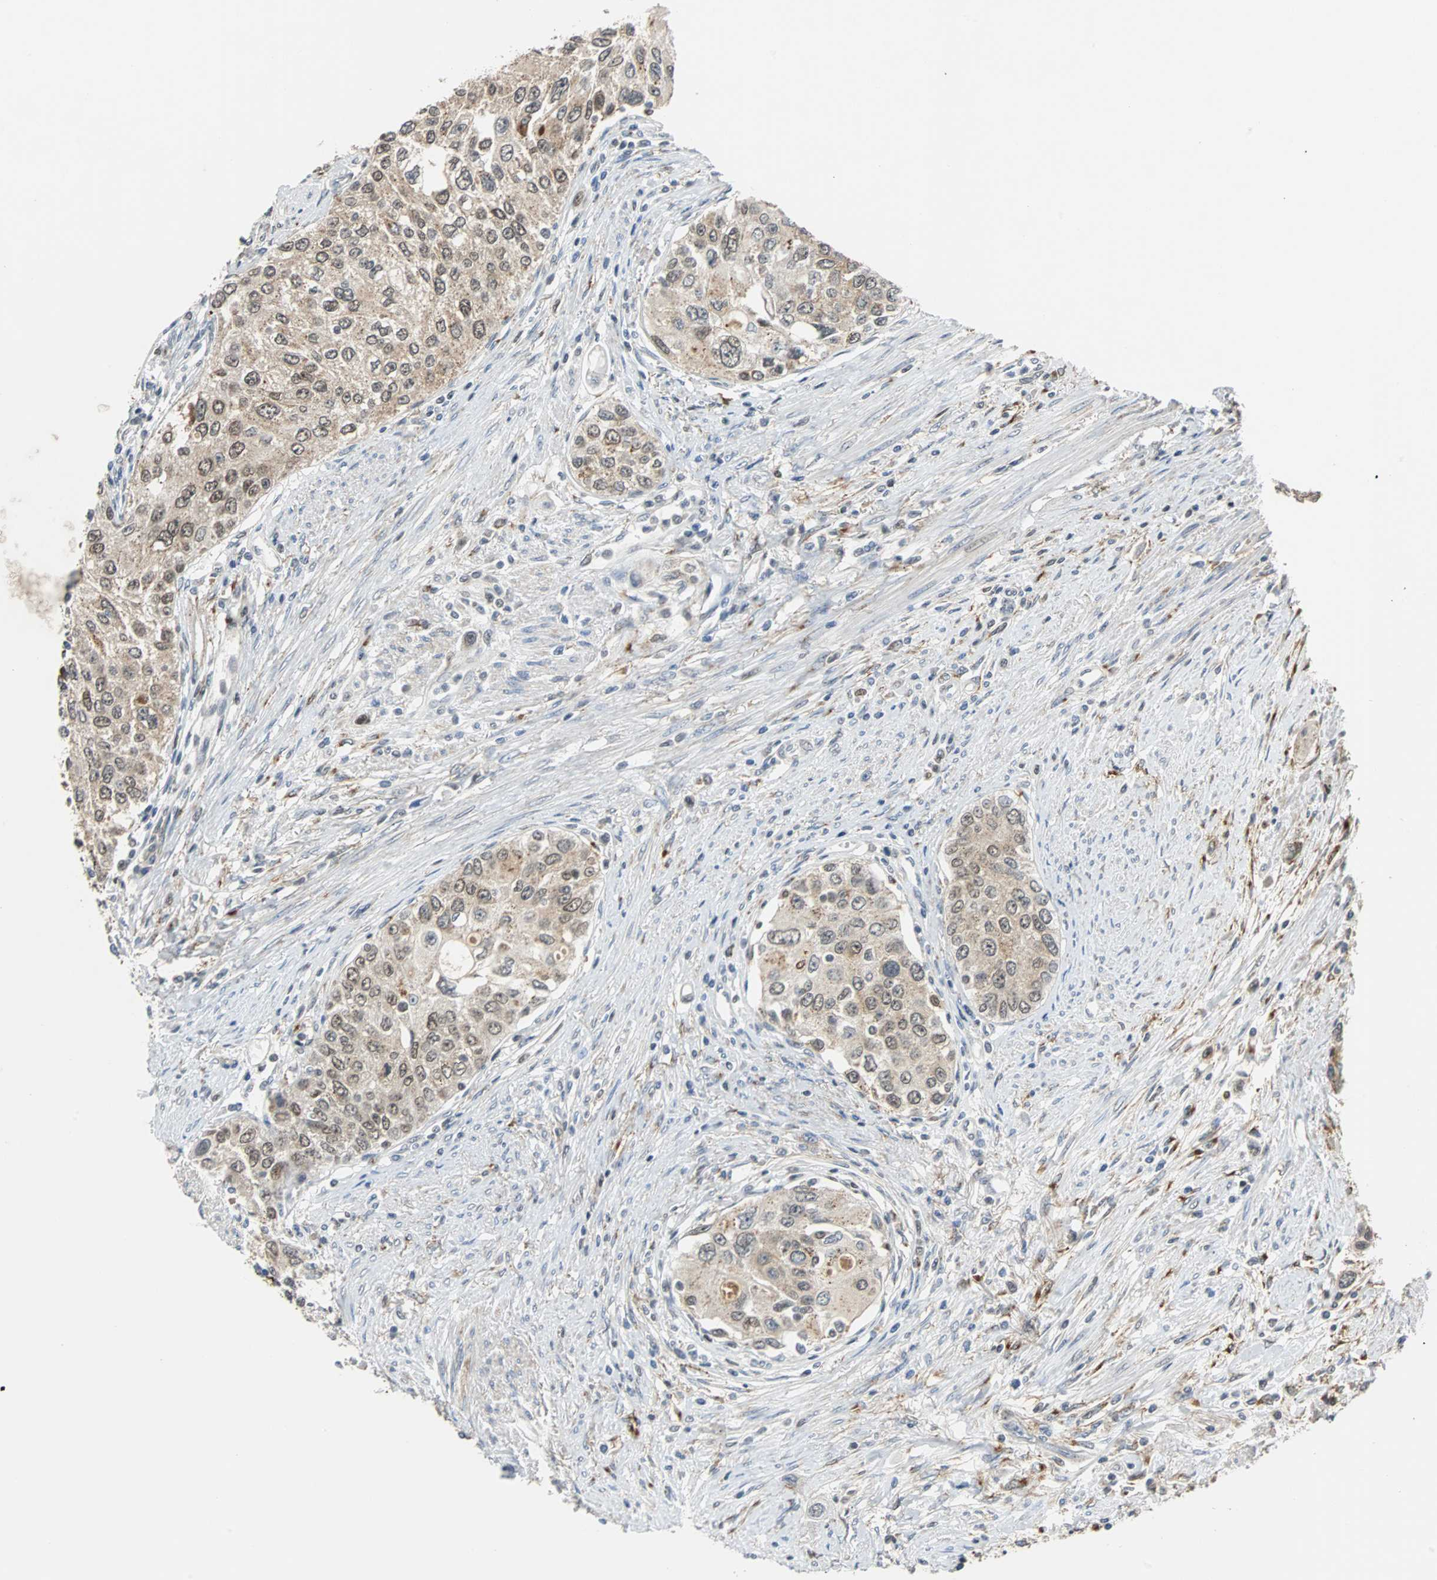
{"staining": {"intensity": "moderate", "quantity": ">75%", "location": "cytoplasmic/membranous"}, "tissue": "urothelial cancer", "cell_type": "Tumor cells", "image_type": "cancer", "snomed": [{"axis": "morphology", "description": "Urothelial carcinoma, High grade"}, {"axis": "topography", "description": "Urinary bladder"}], "caption": "Urothelial cancer stained with DAB immunohistochemistry shows medium levels of moderate cytoplasmic/membranous staining in about >75% of tumor cells. Using DAB (brown) and hematoxylin (blue) stains, captured at high magnification using brightfield microscopy.", "gene": "HLX", "patient": {"sex": "female", "age": 56}}